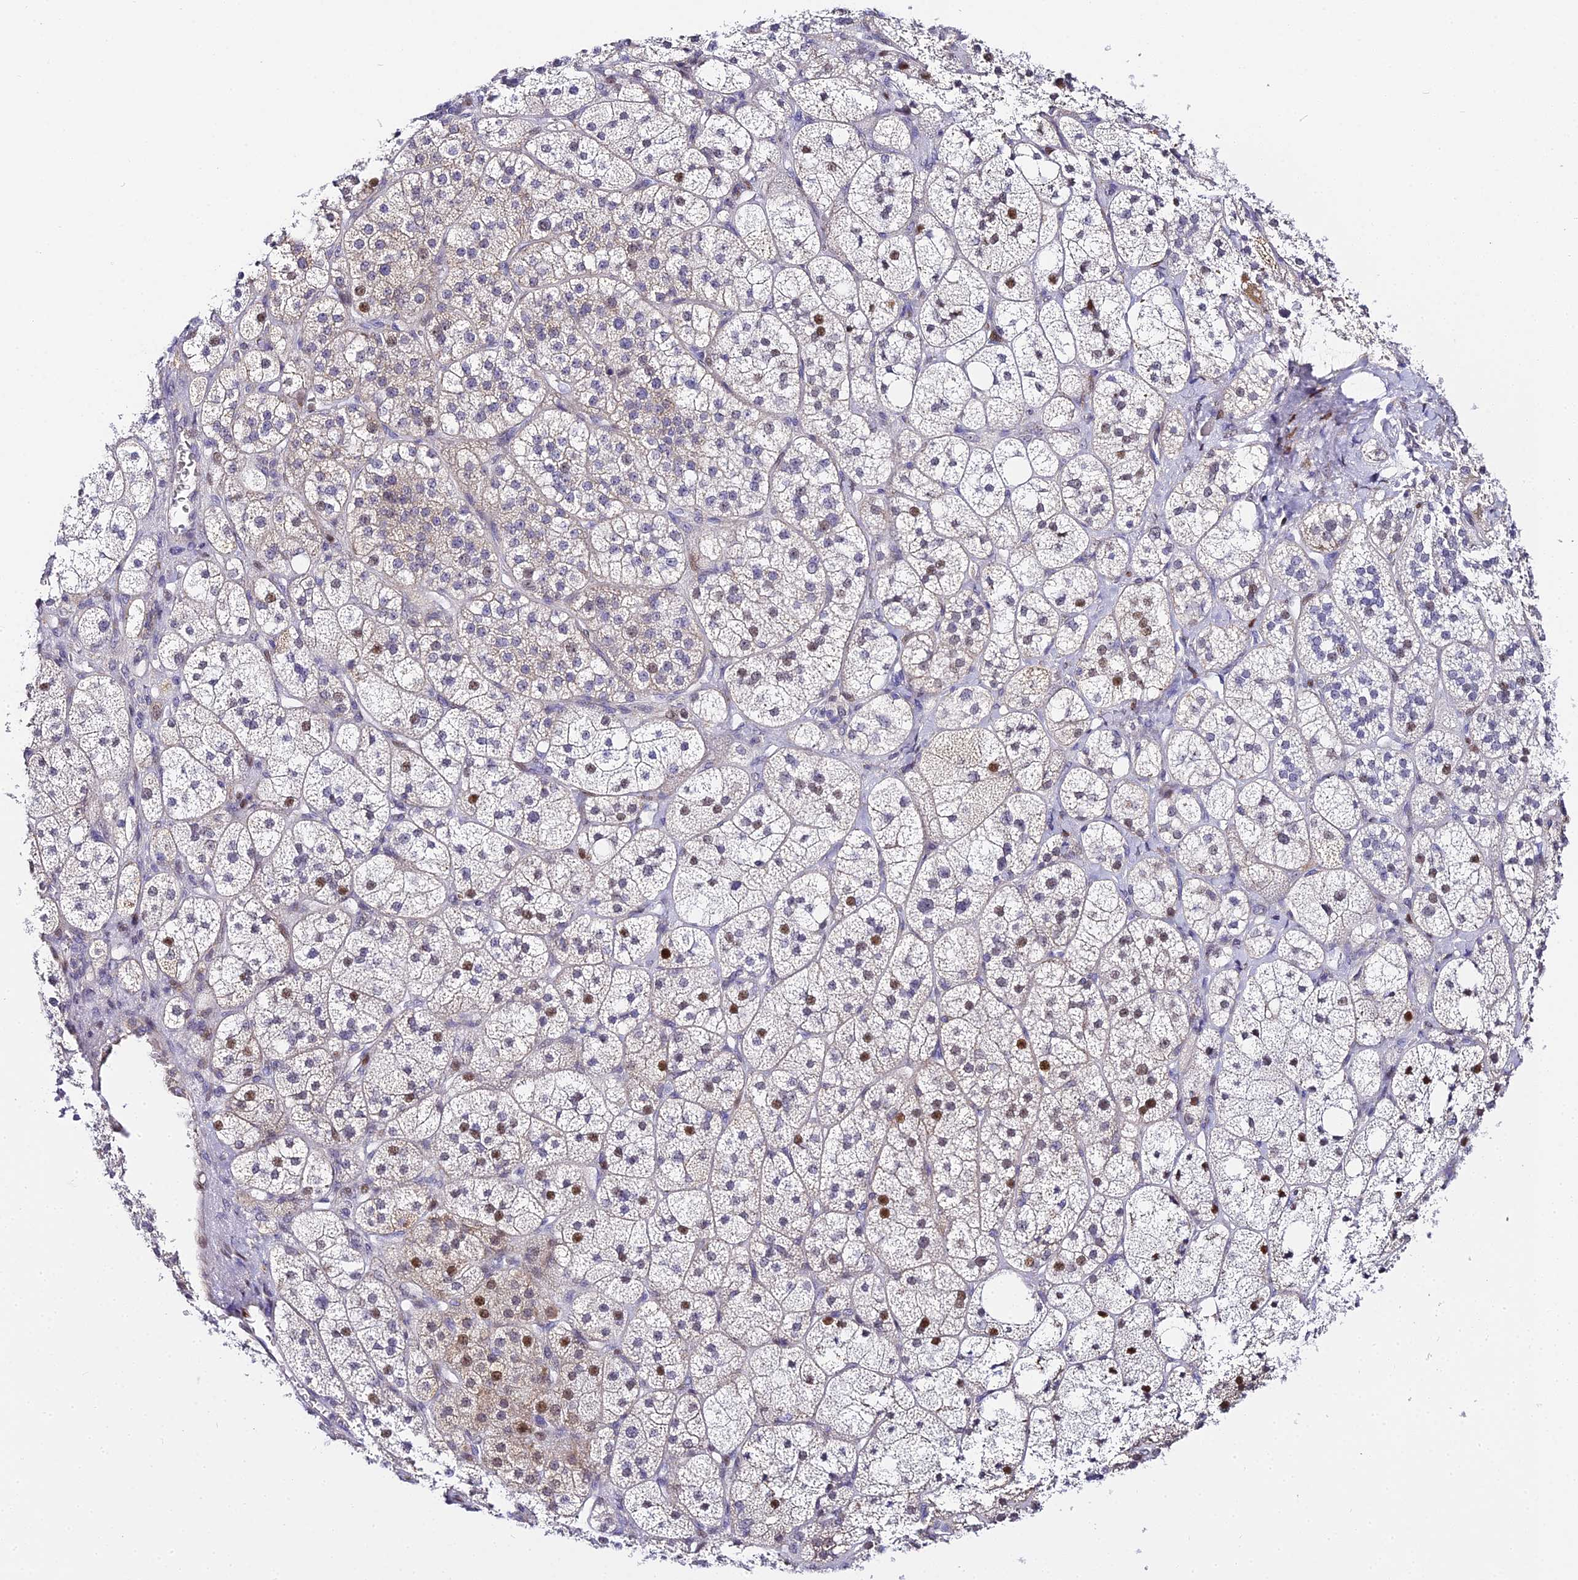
{"staining": {"intensity": "moderate", "quantity": "<25%", "location": "cytoplasmic/membranous,nuclear"}, "tissue": "adrenal gland", "cell_type": "Glandular cells", "image_type": "normal", "snomed": [{"axis": "morphology", "description": "Normal tissue, NOS"}, {"axis": "topography", "description": "Adrenal gland"}], "caption": "IHC of unremarkable adrenal gland demonstrates low levels of moderate cytoplasmic/membranous,nuclear expression in about <25% of glandular cells.", "gene": "SERP1", "patient": {"sex": "male", "age": 61}}